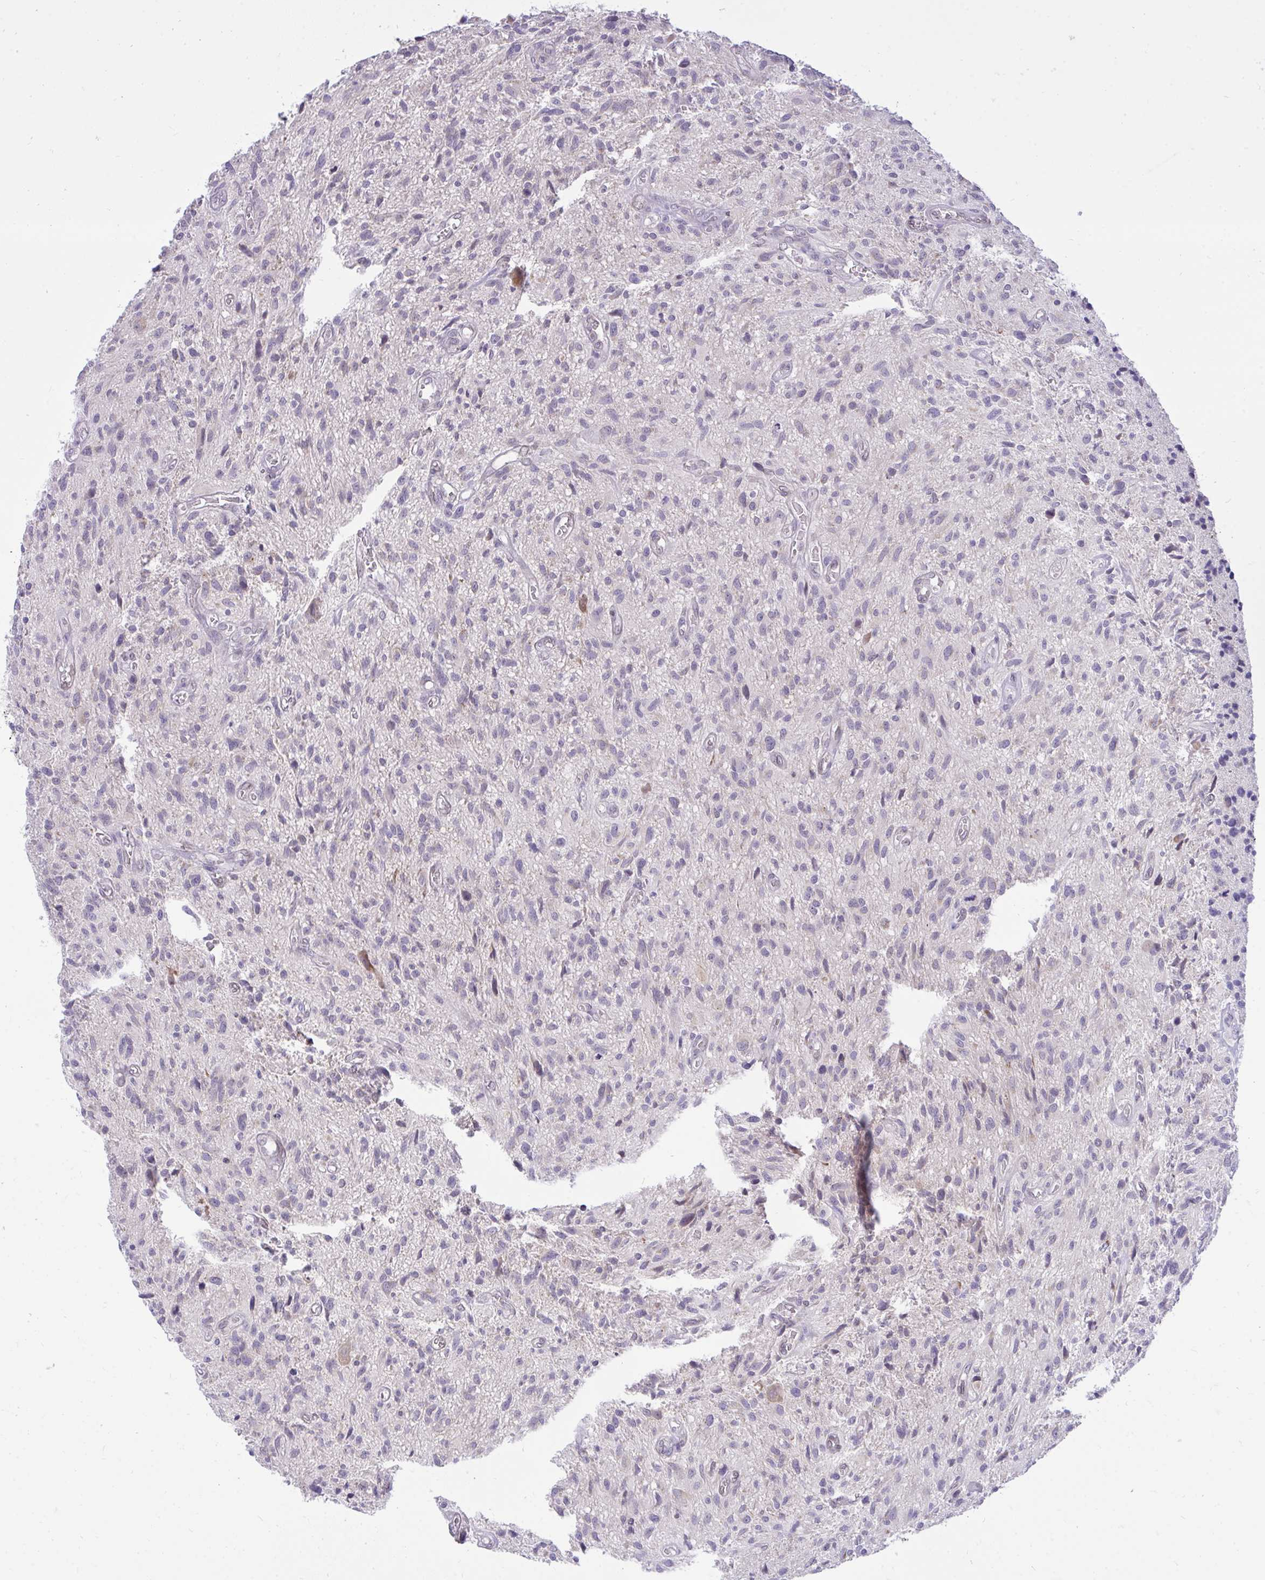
{"staining": {"intensity": "negative", "quantity": "none", "location": "none"}, "tissue": "glioma", "cell_type": "Tumor cells", "image_type": "cancer", "snomed": [{"axis": "morphology", "description": "Glioma, malignant, High grade"}, {"axis": "topography", "description": "Brain"}], "caption": "This is a micrograph of immunohistochemistry staining of glioma, which shows no staining in tumor cells.", "gene": "RPS6KA2", "patient": {"sex": "male", "age": 75}}